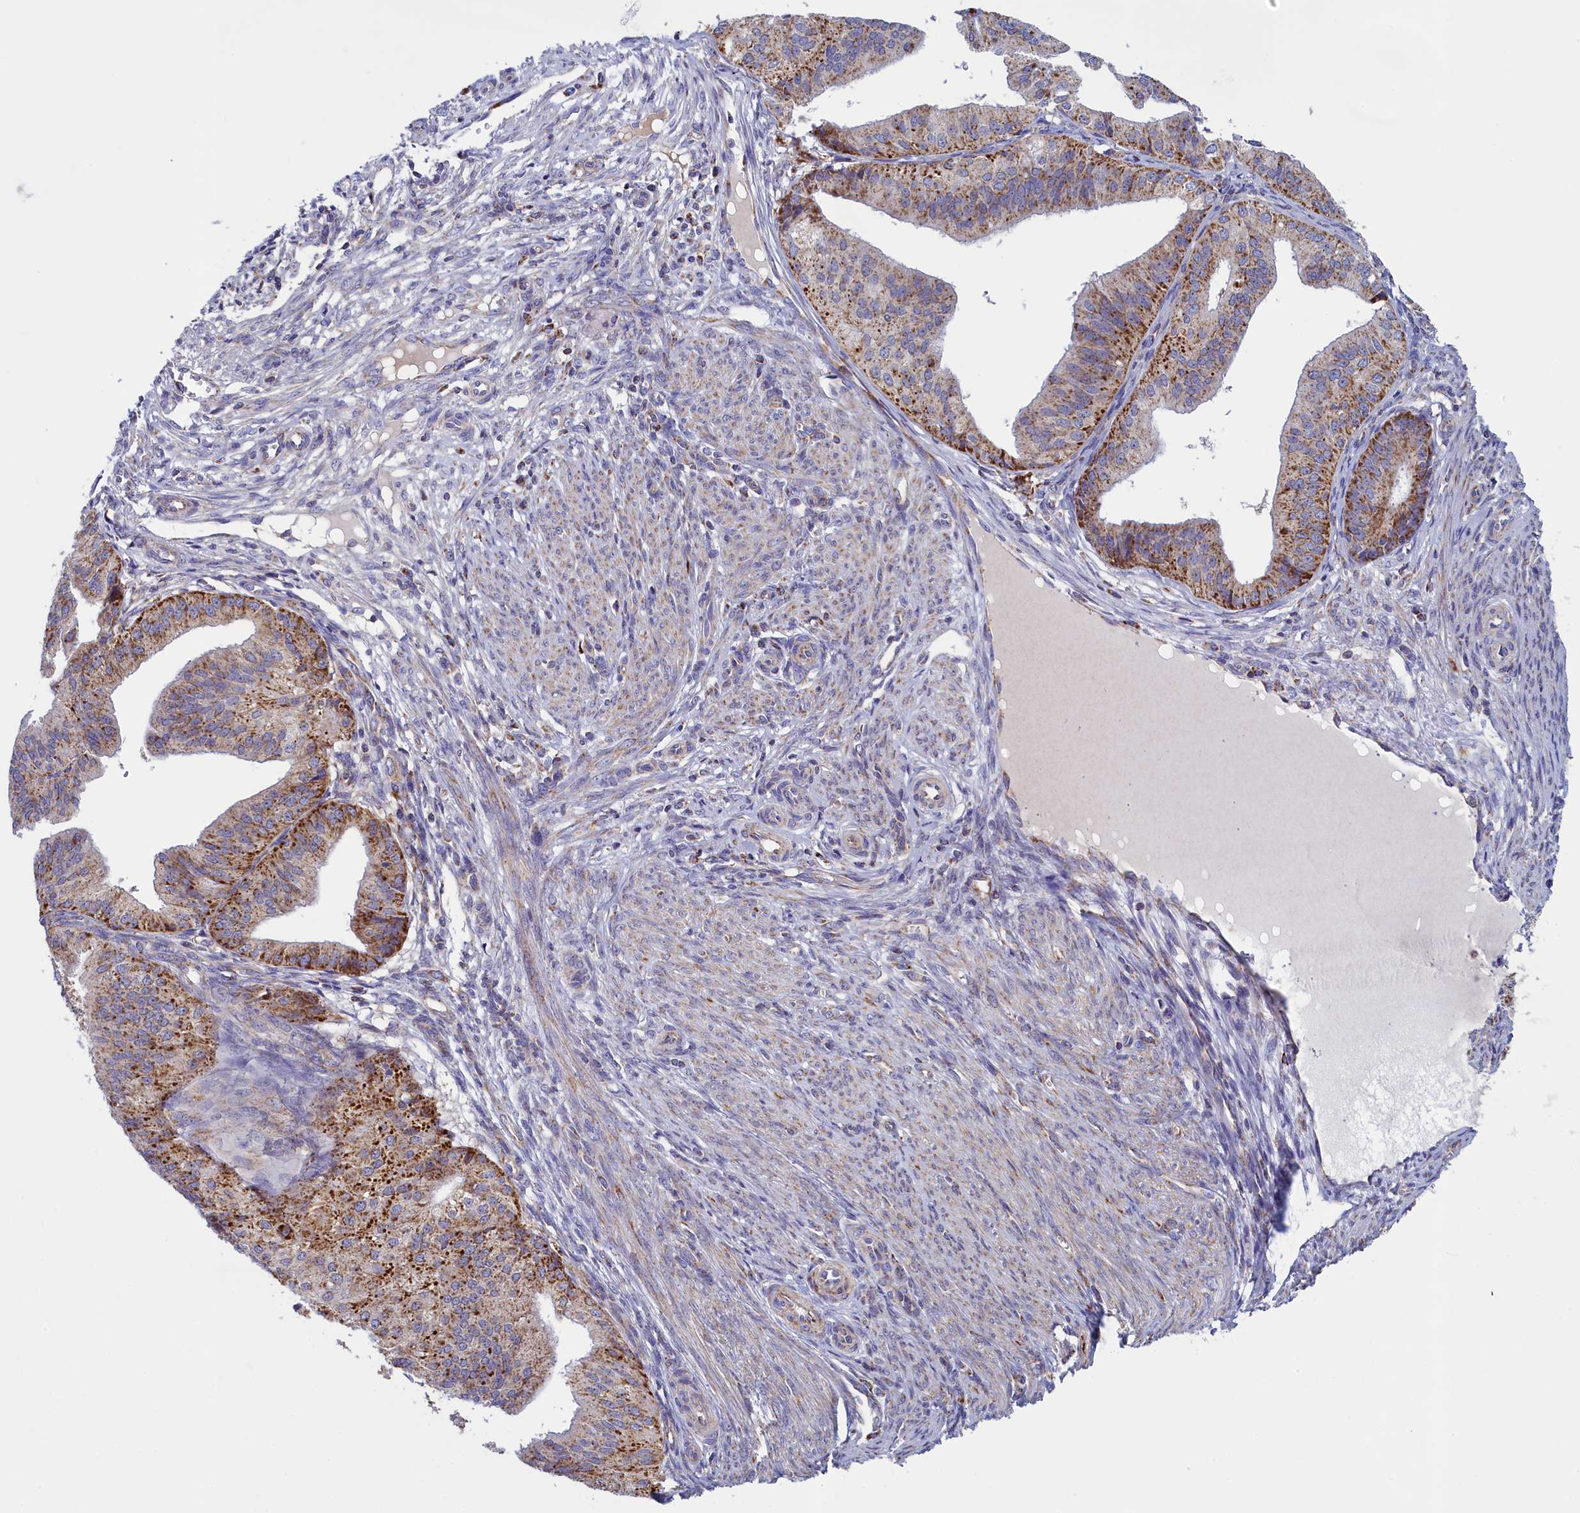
{"staining": {"intensity": "moderate", "quantity": "25%-75%", "location": "cytoplasmic/membranous"}, "tissue": "endometrial cancer", "cell_type": "Tumor cells", "image_type": "cancer", "snomed": [{"axis": "morphology", "description": "Adenocarcinoma, NOS"}, {"axis": "topography", "description": "Endometrium"}], "caption": "Immunohistochemistry (IHC) of human endometrial cancer reveals medium levels of moderate cytoplasmic/membranous staining in about 25%-75% of tumor cells.", "gene": "IFT122", "patient": {"sex": "female", "age": 50}}